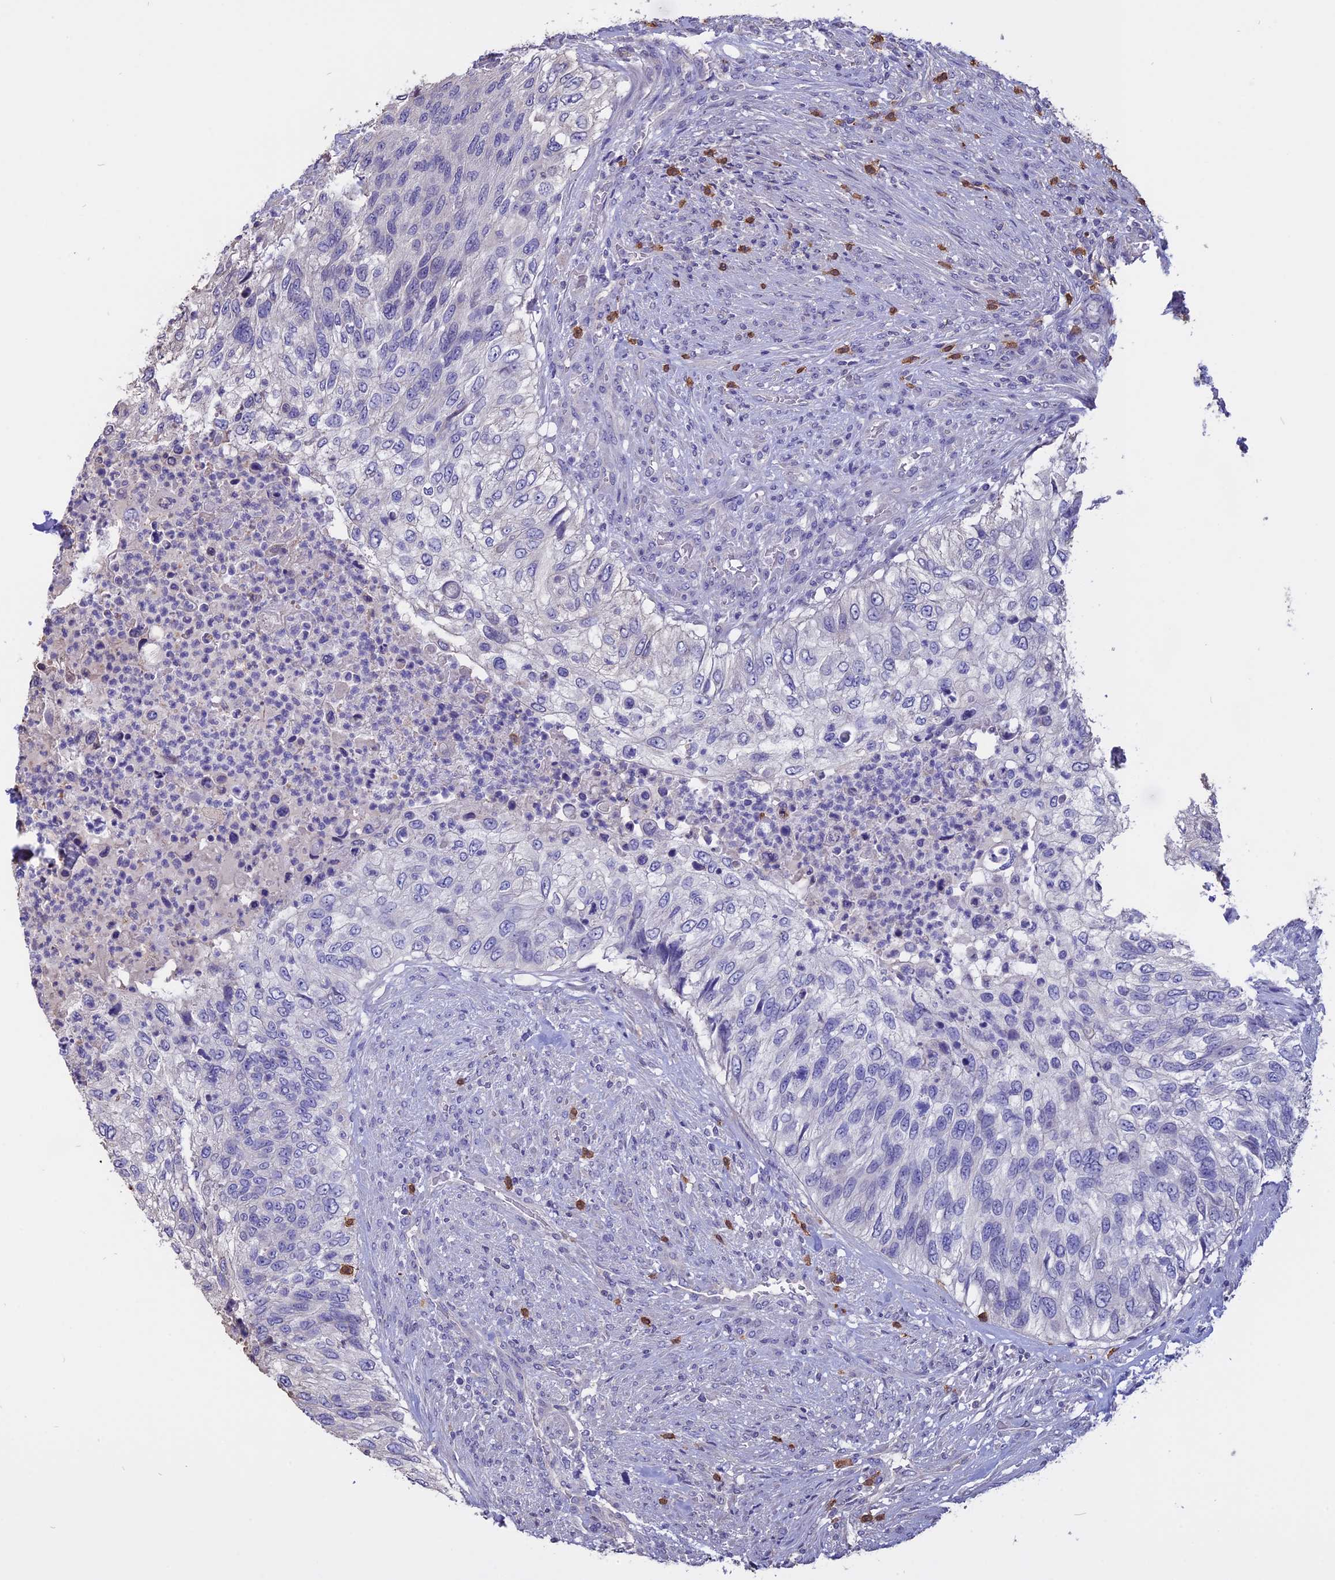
{"staining": {"intensity": "negative", "quantity": "none", "location": "none"}, "tissue": "urothelial cancer", "cell_type": "Tumor cells", "image_type": "cancer", "snomed": [{"axis": "morphology", "description": "Urothelial carcinoma, High grade"}, {"axis": "topography", "description": "Urinary bladder"}], "caption": "Micrograph shows no protein expression in tumor cells of urothelial cancer tissue.", "gene": "CARMIL2", "patient": {"sex": "female", "age": 60}}